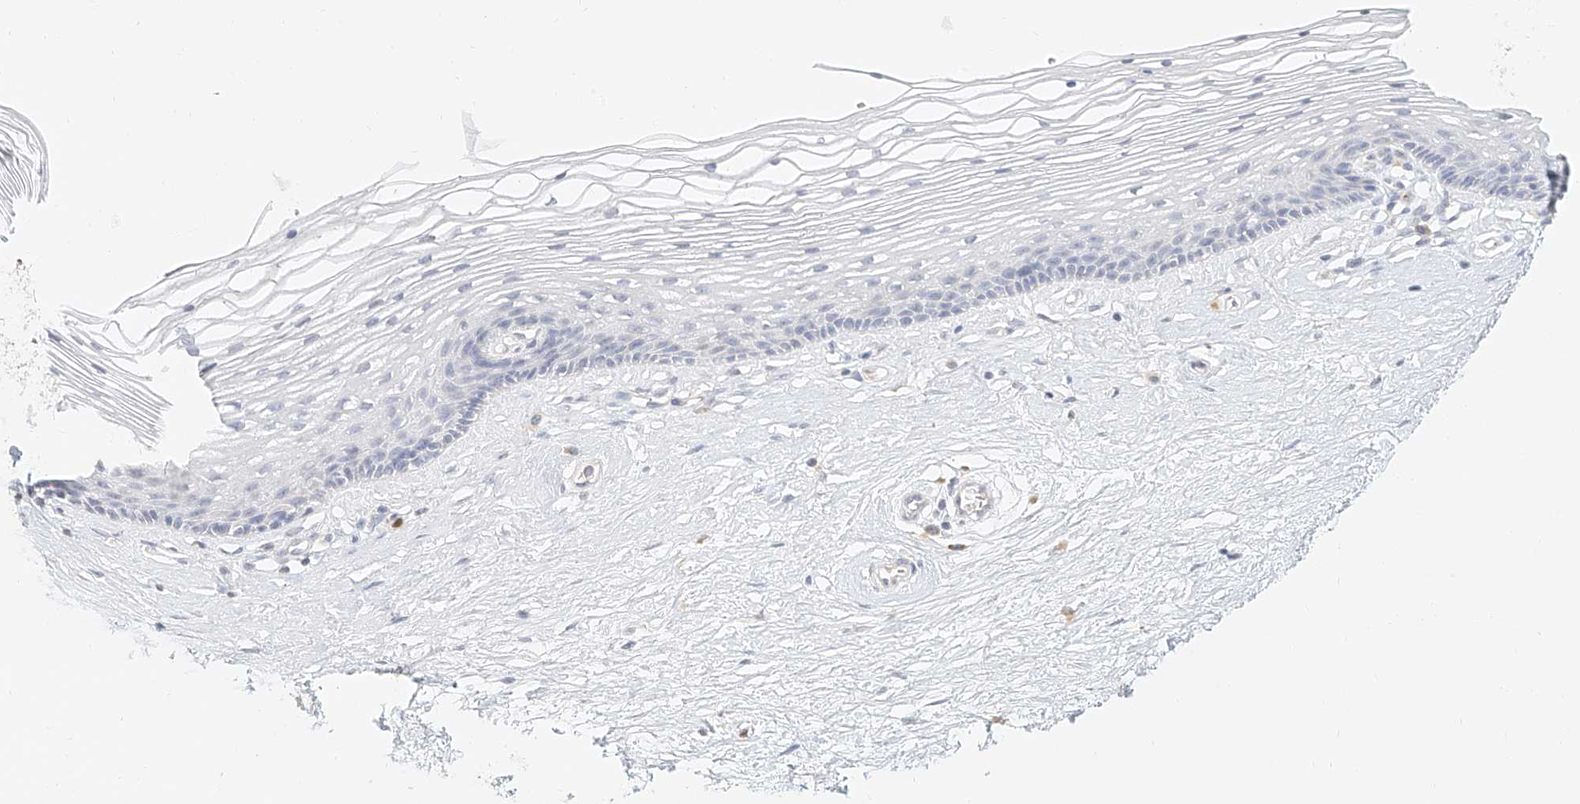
{"staining": {"intensity": "negative", "quantity": "none", "location": "none"}, "tissue": "vagina", "cell_type": "Squamous epithelial cells", "image_type": "normal", "snomed": [{"axis": "morphology", "description": "Normal tissue, NOS"}, {"axis": "topography", "description": "Vagina"}], "caption": "Squamous epithelial cells show no significant protein positivity in benign vagina. (IHC, brightfield microscopy, high magnification).", "gene": "CXorf58", "patient": {"sex": "female", "age": 46}}